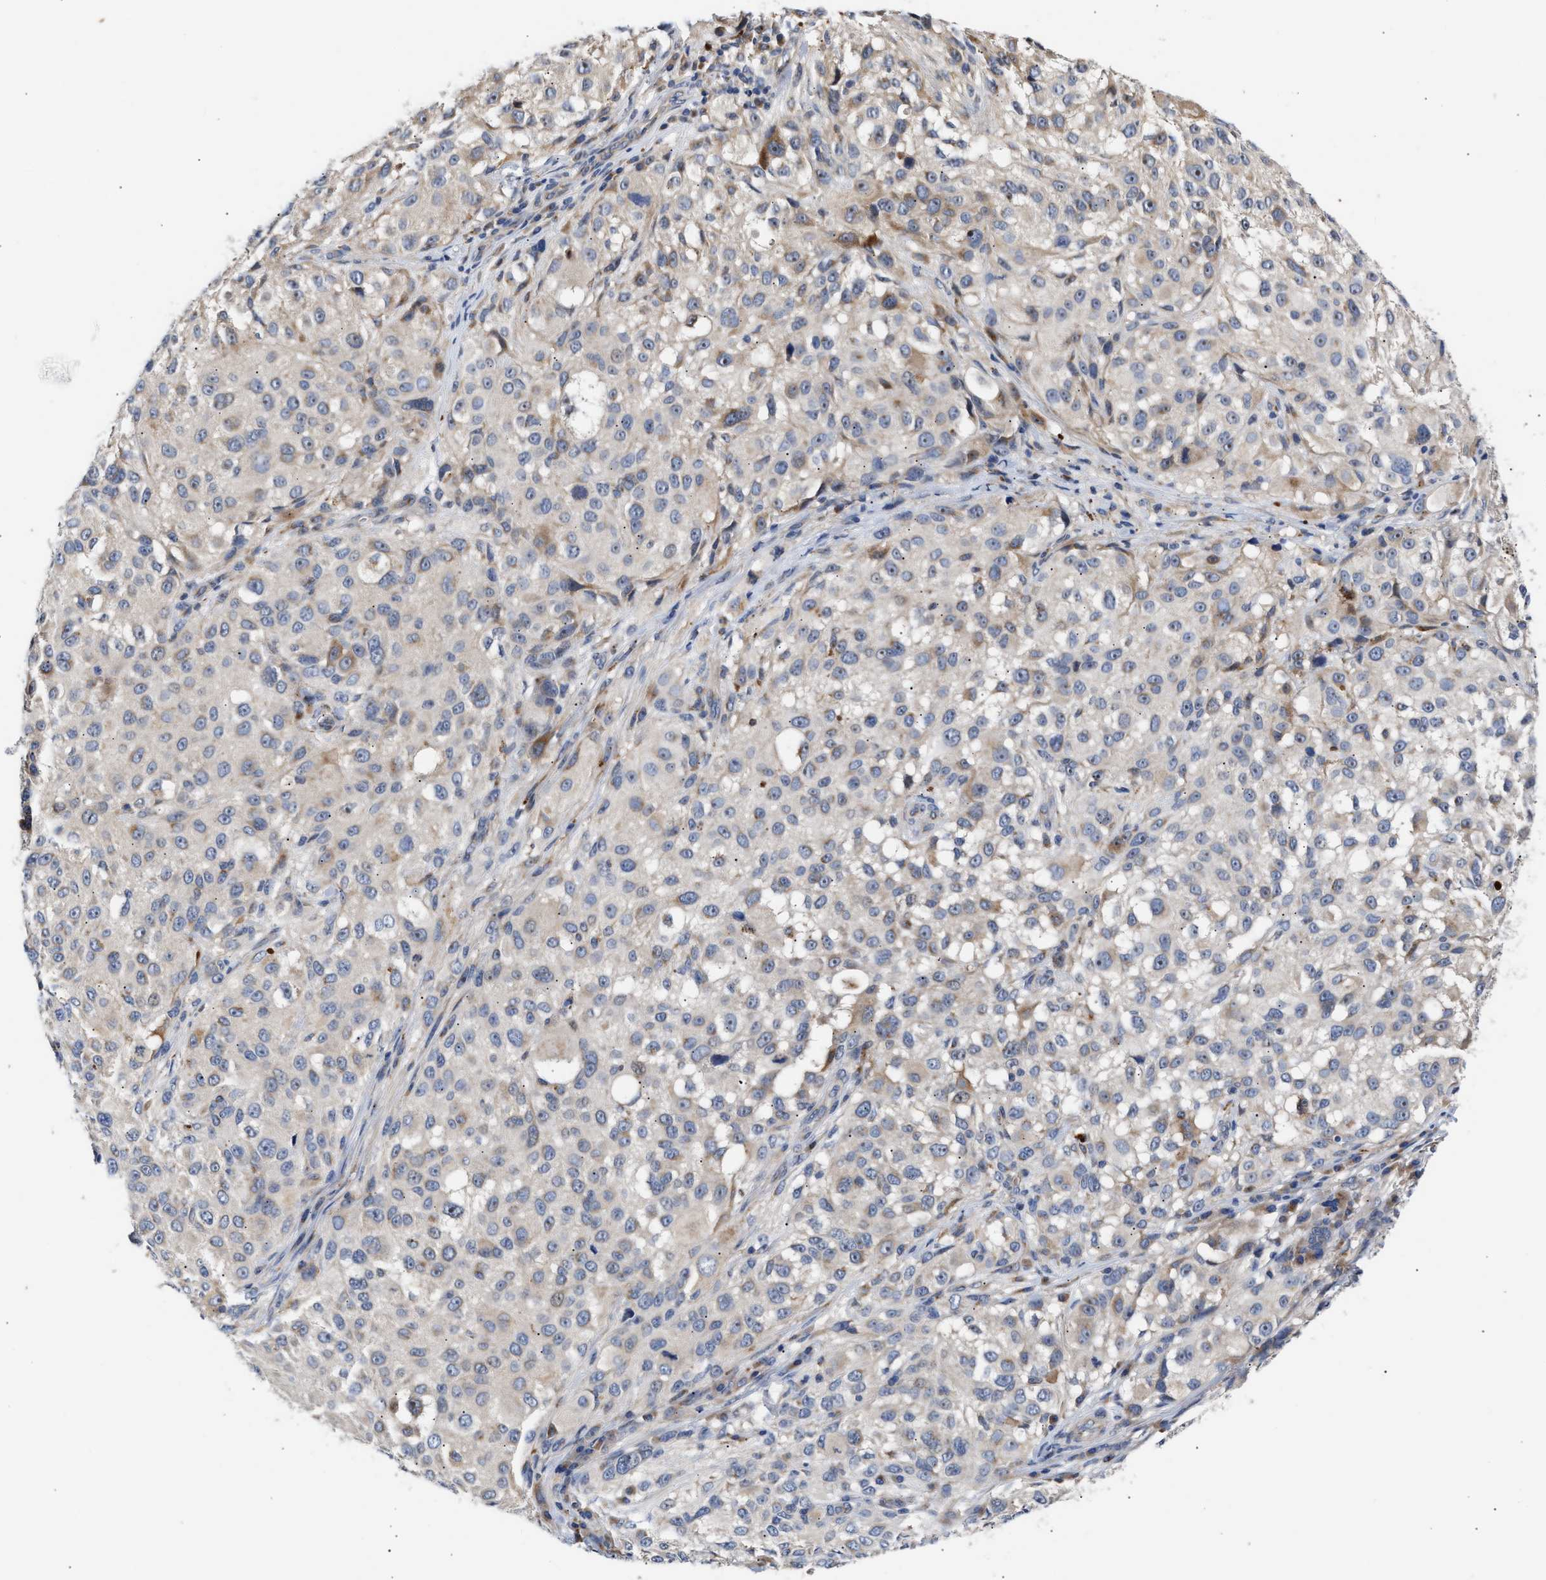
{"staining": {"intensity": "weak", "quantity": "<25%", "location": "cytoplasmic/membranous"}, "tissue": "melanoma", "cell_type": "Tumor cells", "image_type": "cancer", "snomed": [{"axis": "morphology", "description": "Necrosis, NOS"}, {"axis": "morphology", "description": "Malignant melanoma, NOS"}, {"axis": "topography", "description": "Skin"}], "caption": "Immunohistochemistry (IHC) histopathology image of melanoma stained for a protein (brown), which reveals no expression in tumor cells.", "gene": "CCDC146", "patient": {"sex": "female", "age": 87}}